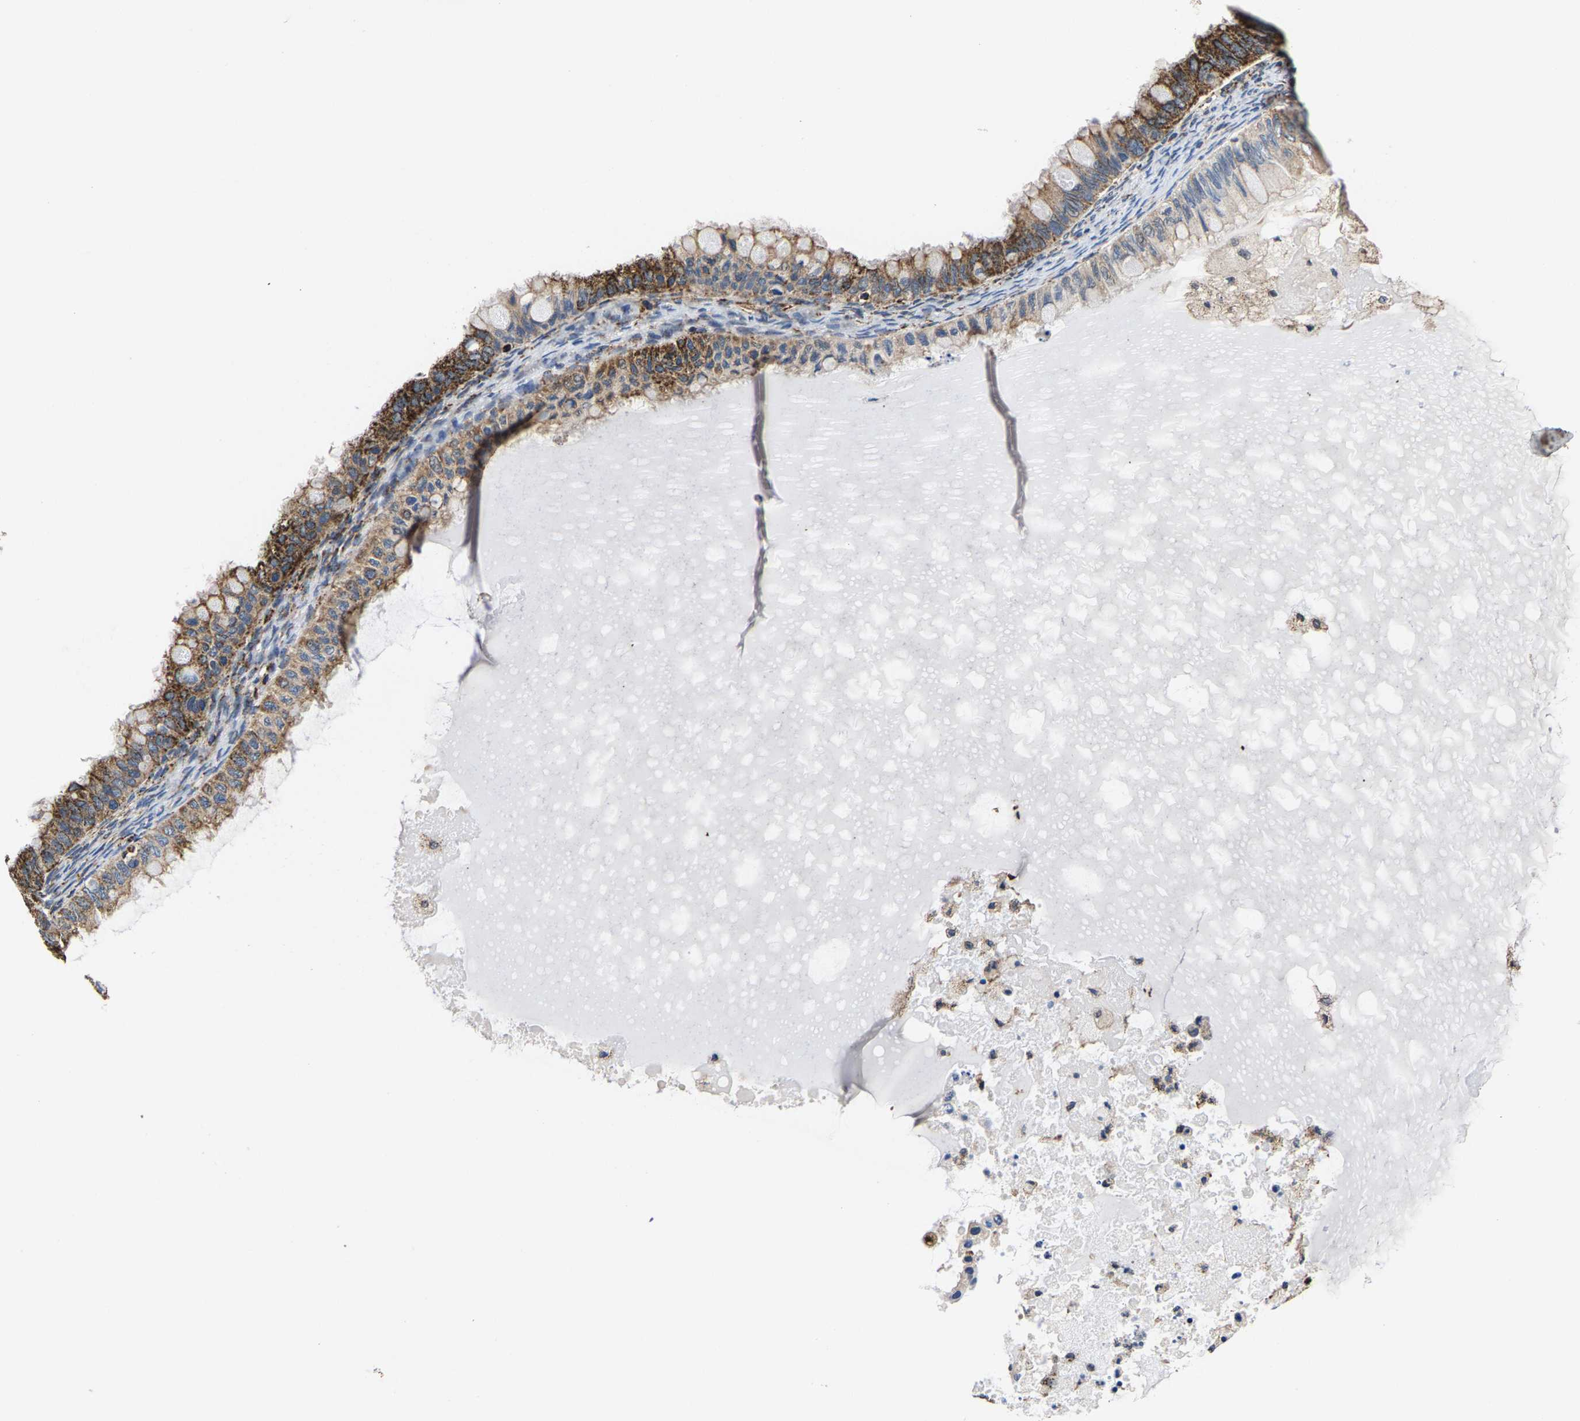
{"staining": {"intensity": "moderate", "quantity": ">75%", "location": "cytoplasmic/membranous"}, "tissue": "ovarian cancer", "cell_type": "Tumor cells", "image_type": "cancer", "snomed": [{"axis": "morphology", "description": "Cystadenocarcinoma, mucinous, NOS"}, {"axis": "topography", "description": "Ovary"}], "caption": "The immunohistochemical stain highlights moderate cytoplasmic/membranous positivity in tumor cells of mucinous cystadenocarcinoma (ovarian) tissue.", "gene": "SHMT2", "patient": {"sex": "female", "age": 80}}